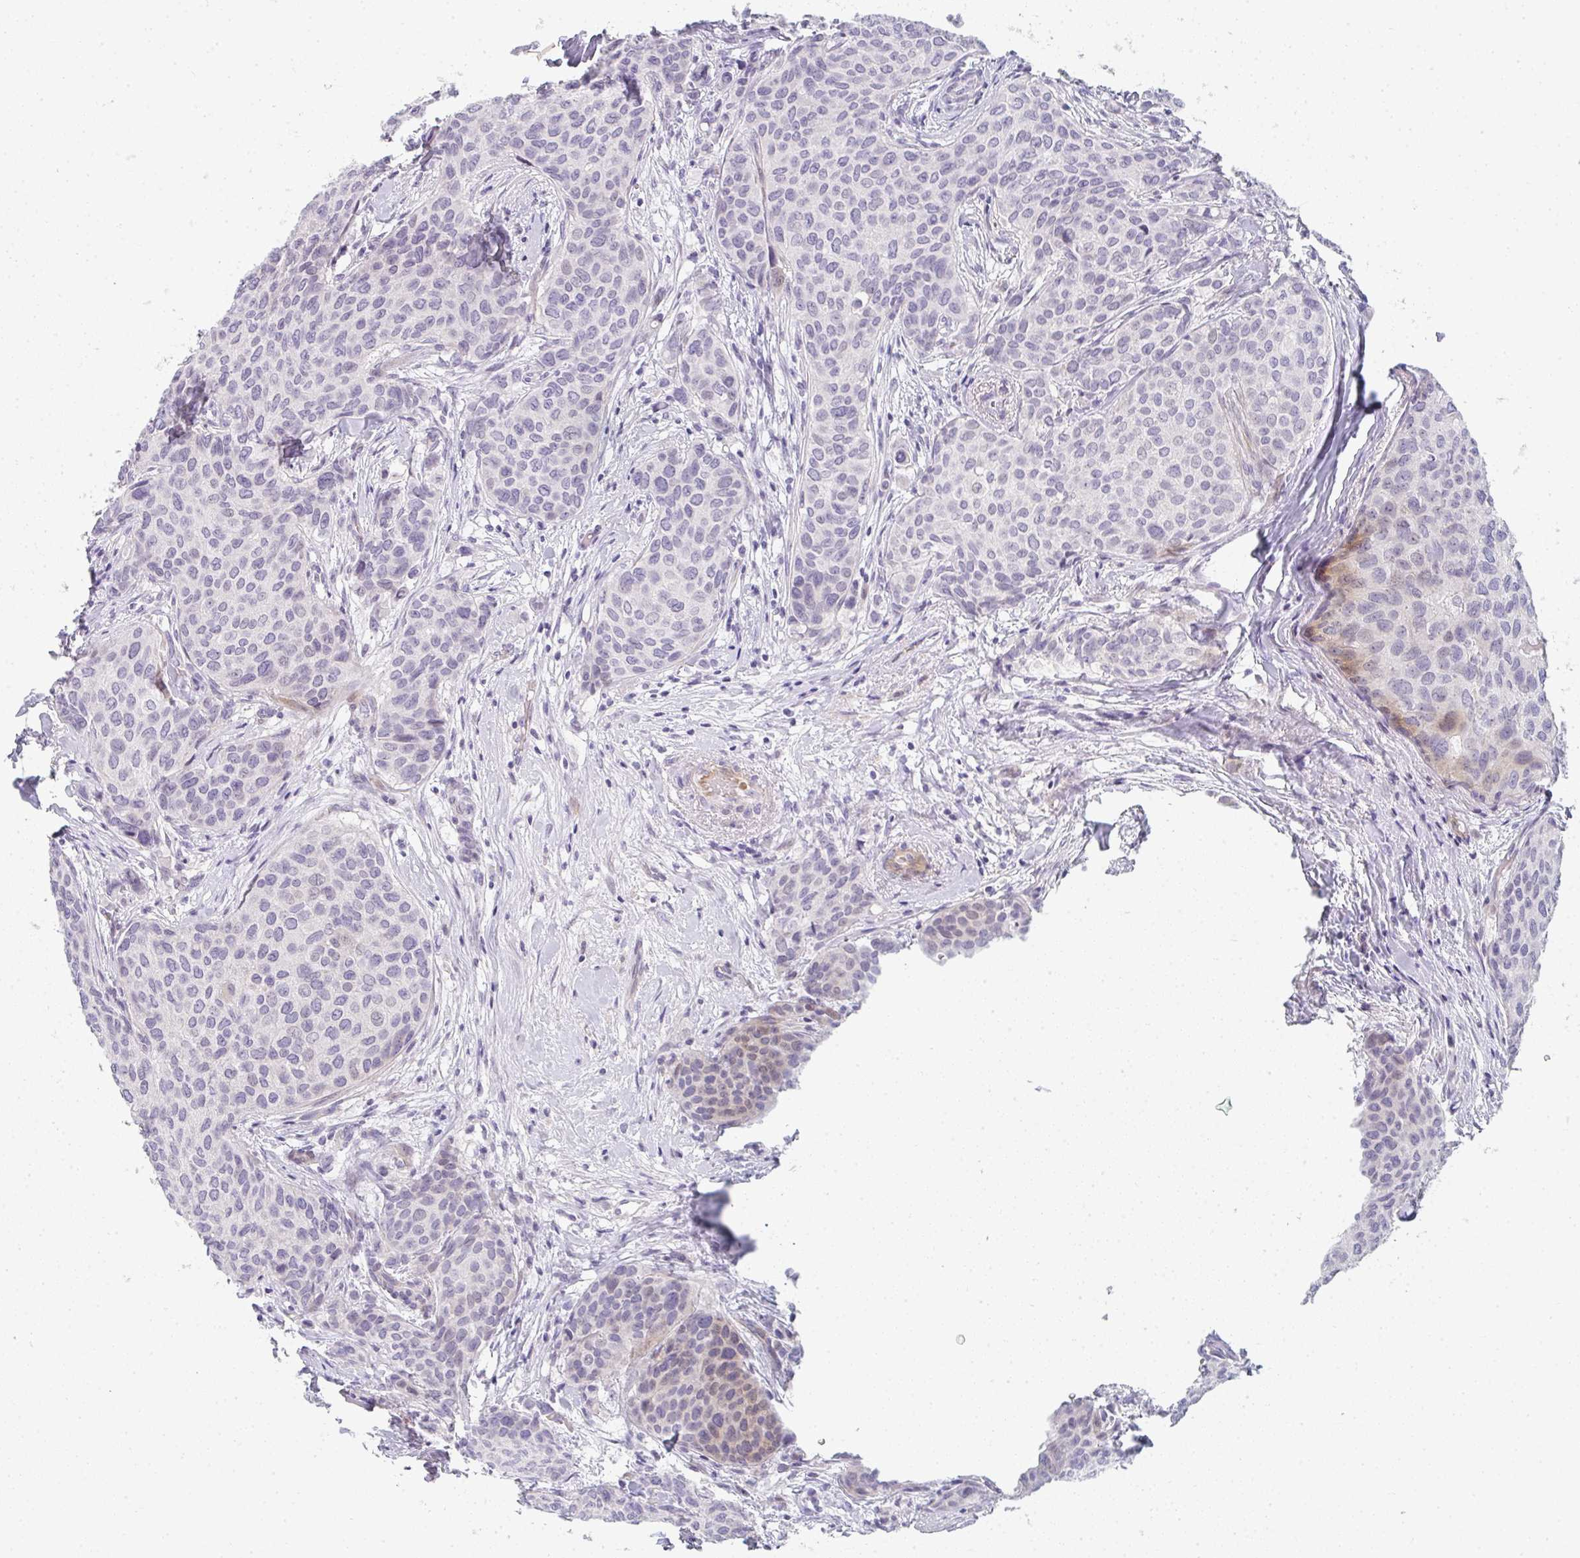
{"staining": {"intensity": "weak", "quantity": "<25%", "location": "cytoplasmic/membranous,nuclear"}, "tissue": "breast cancer", "cell_type": "Tumor cells", "image_type": "cancer", "snomed": [{"axis": "morphology", "description": "Duct carcinoma"}, {"axis": "topography", "description": "Breast"}], "caption": "Protein analysis of breast cancer exhibits no significant staining in tumor cells. (DAB (3,3'-diaminobenzidine) IHC with hematoxylin counter stain).", "gene": "NEU2", "patient": {"sex": "female", "age": 47}}